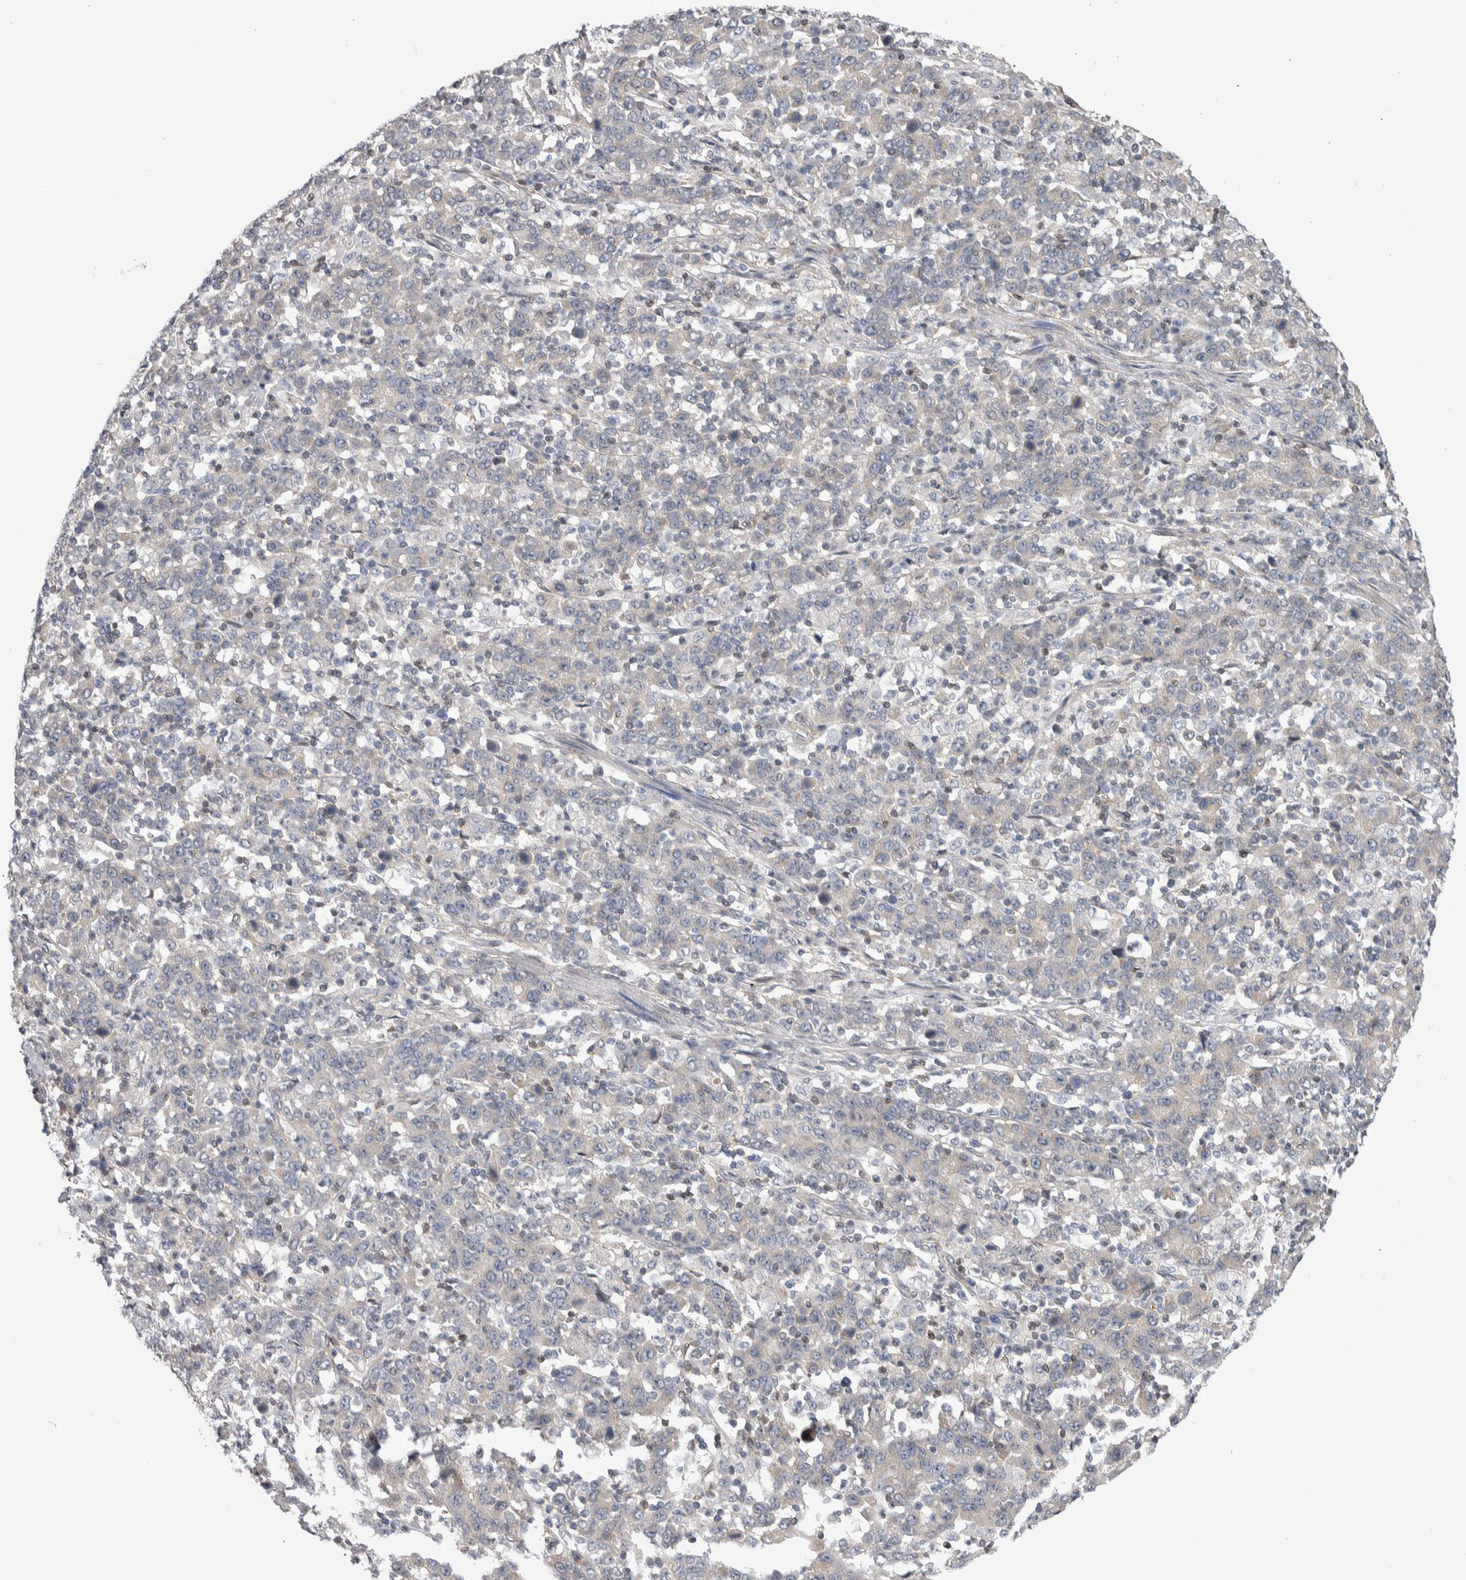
{"staining": {"intensity": "negative", "quantity": "none", "location": "none"}, "tissue": "stomach cancer", "cell_type": "Tumor cells", "image_type": "cancer", "snomed": [{"axis": "morphology", "description": "Adenocarcinoma, NOS"}, {"axis": "topography", "description": "Stomach, upper"}], "caption": "High power microscopy histopathology image of an immunohistochemistry histopathology image of stomach cancer (adenocarcinoma), revealing no significant staining in tumor cells.", "gene": "TAX1BP1", "patient": {"sex": "male", "age": 69}}